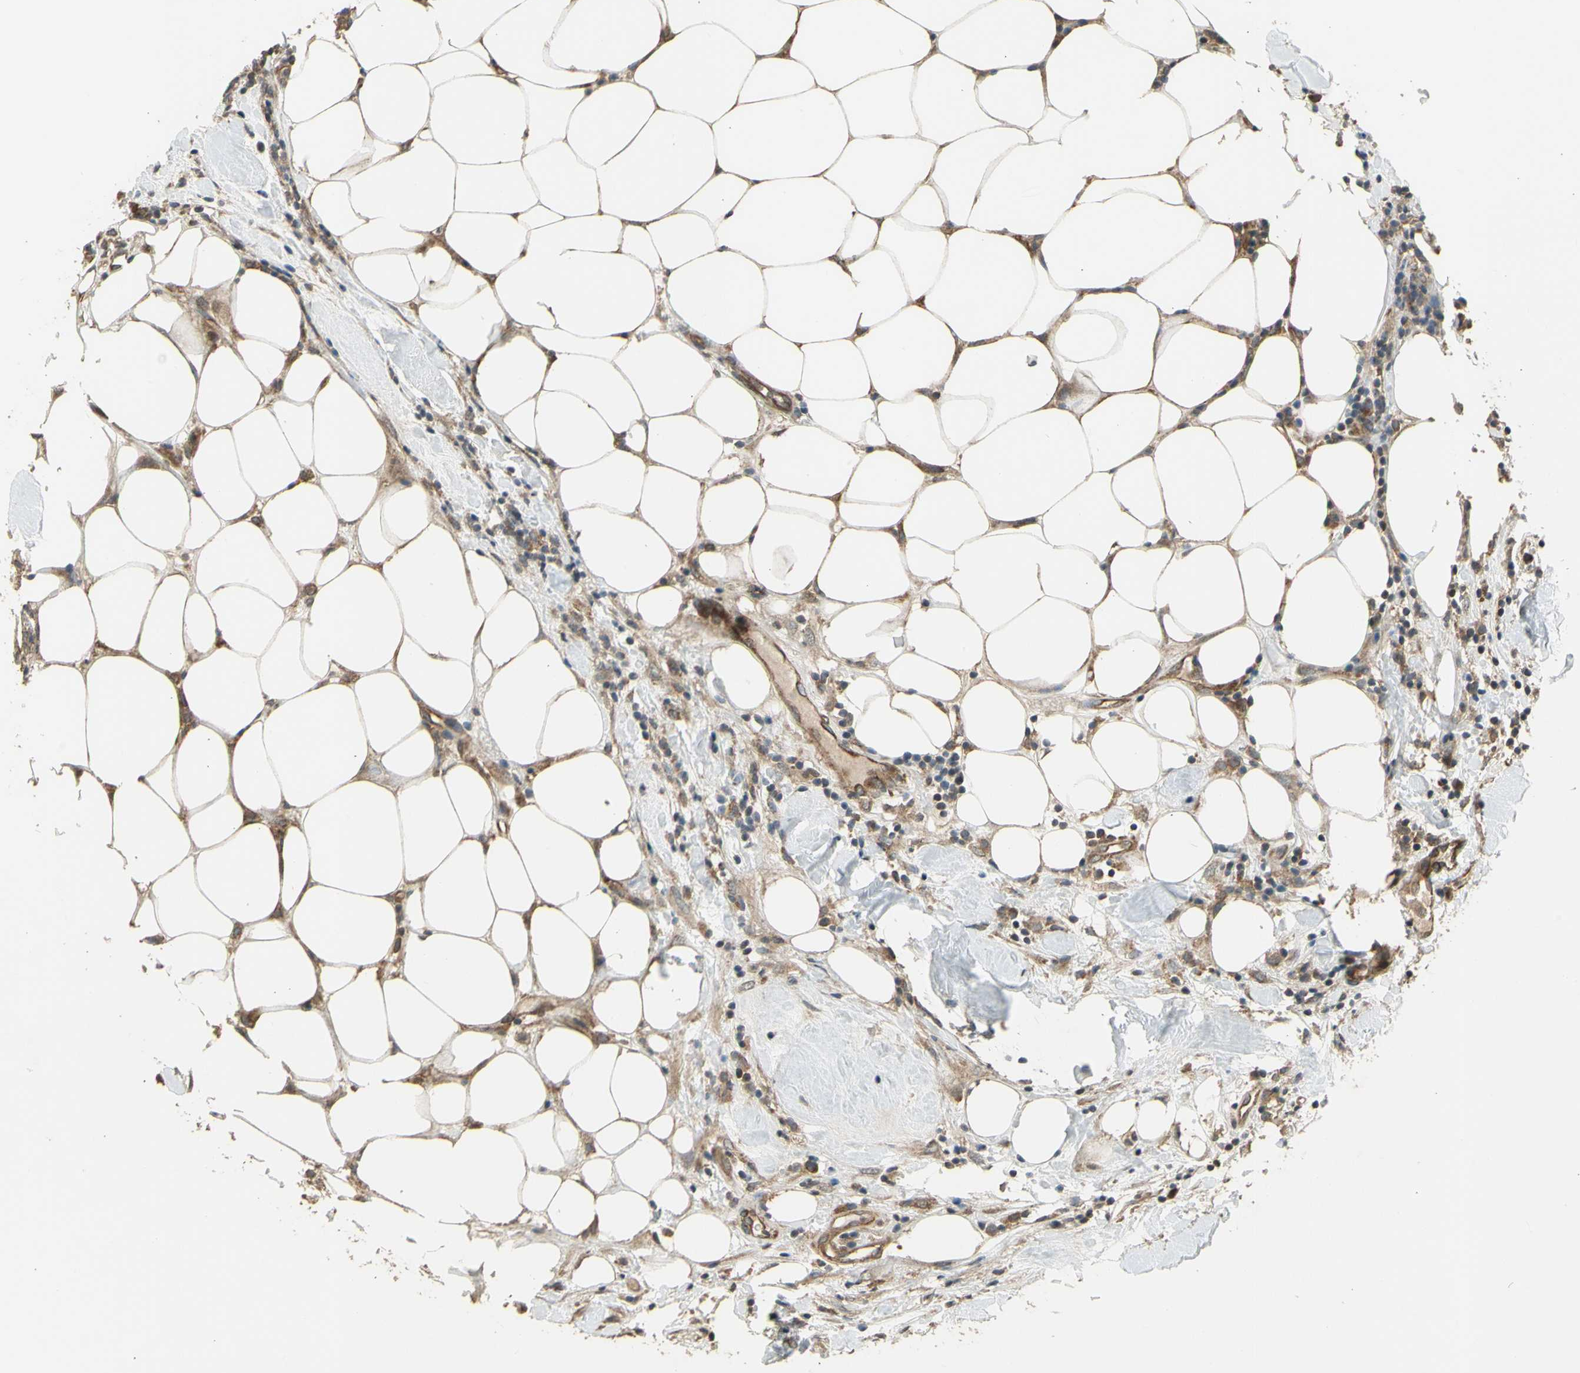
{"staining": {"intensity": "moderate", "quantity": ">75%", "location": "cytoplasmic/membranous"}, "tissue": "breast cancer", "cell_type": "Tumor cells", "image_type": "cancer", "snomed": [{"axis": "morphology", "description": "Duct carcinoma"}, {"axis": "topography", "description": "Breast"}], "caption": "IHC staining of invasive ductal carcinoma (breast), which exhibits medium levels of moderate cytoplasmic/membranous positivity in about >75% of tumor cells indicating moderate cytoplasmic/membranous protein positivity. The staining was performed using DAB (3,3'-diaminobenzidine) (brown) for protein detection and nuclei were counterstained in hematoxylin (blue).", "gene": "EFNB2", "patient": {"sex": "female", "age": 37}}